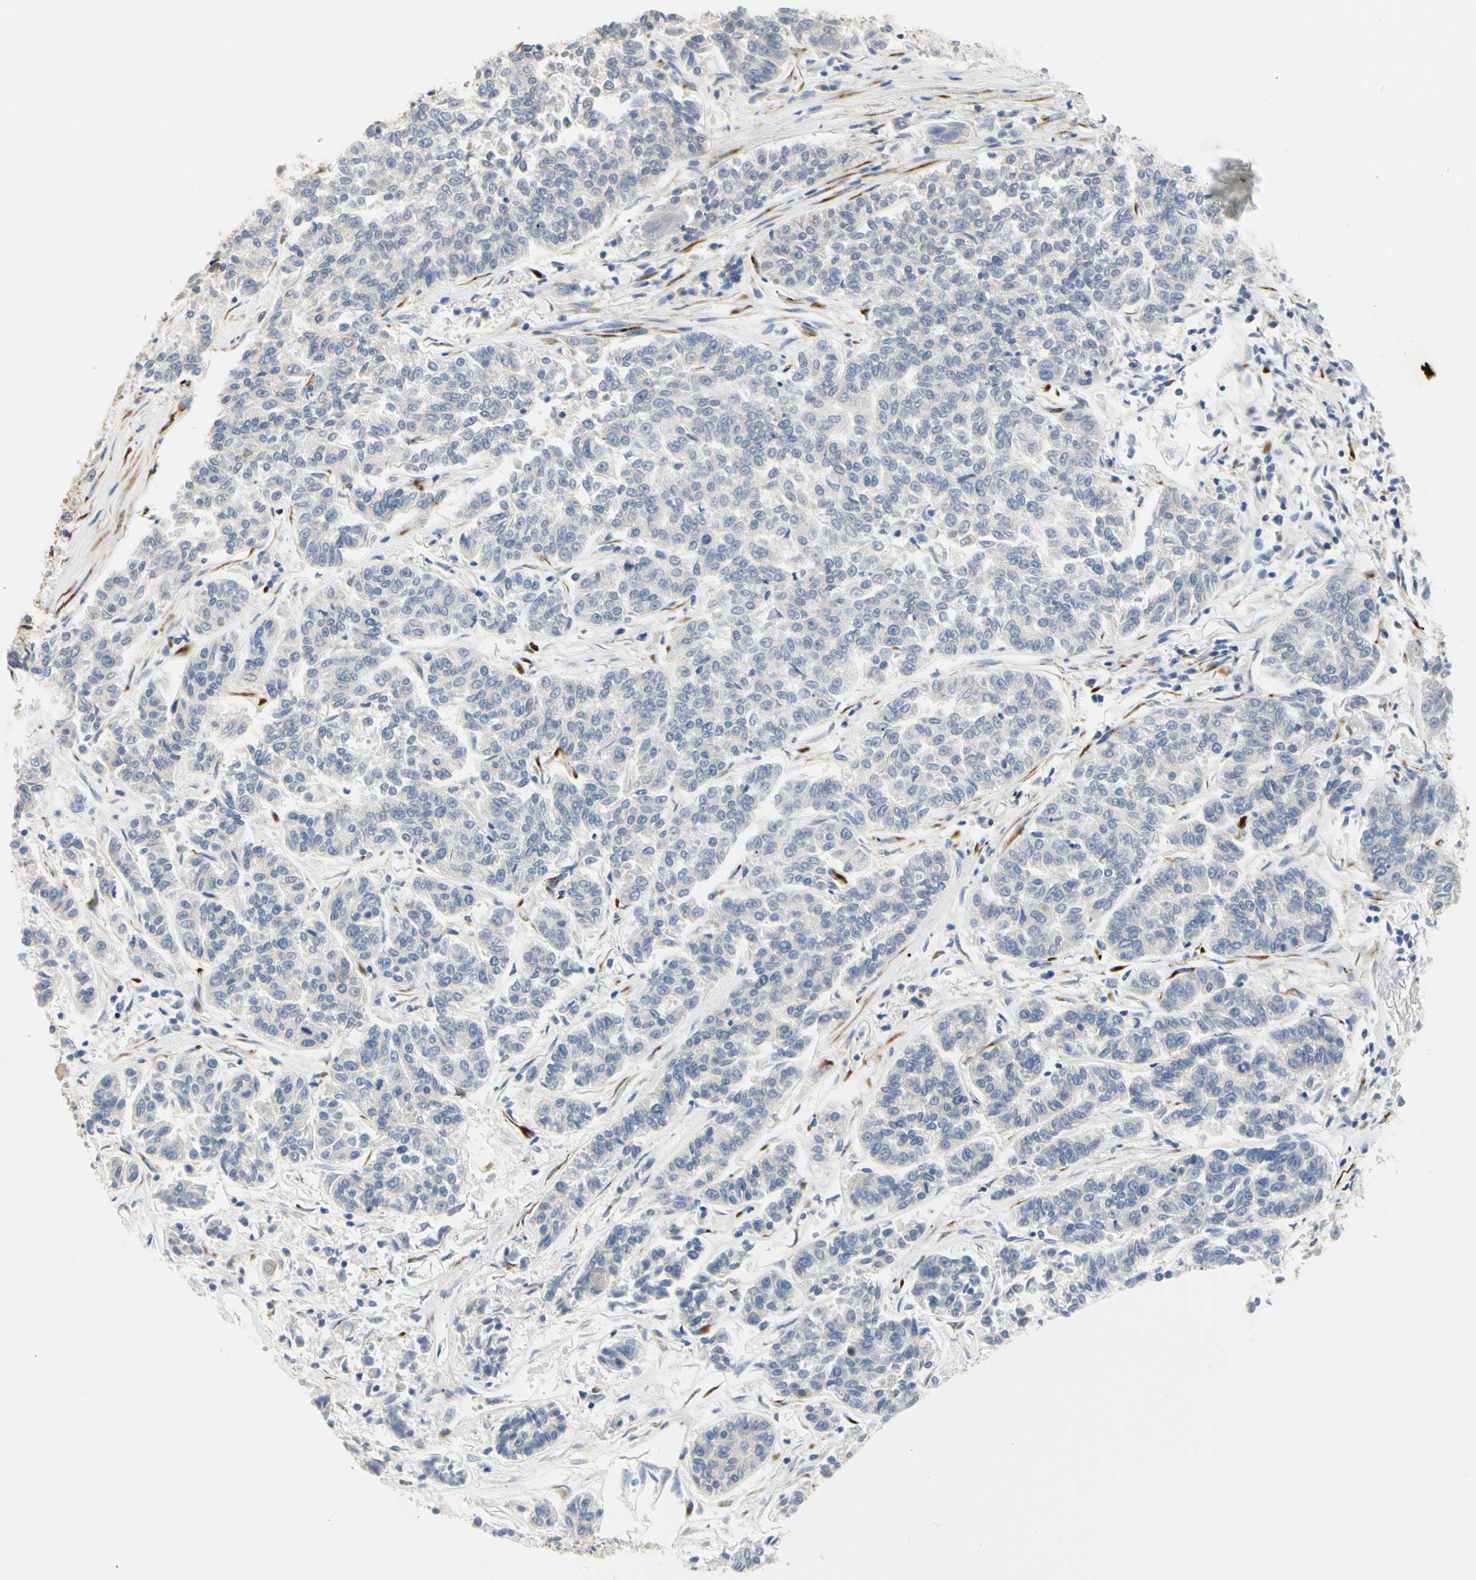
{"staining": {"intensity": "negative", "quantity": "none", "location": "none"}, "tissue": "lung cancer", "cell_type": "Tumor cells", "image_type": "cancer", "snomed": [{"axis": "morphology", "description": "Adenocarcinoma, NOS"}, {"axis": "topography", "description": "Lung"}], "caption": "Tumor cells show no significant protein staining in lung cancer. (DAB (3,3'-diaminobenzidine) IHC visualized using brightfield microscopy, high magnification).", "gene": "ZNF236", "patient": {"sex": "male", "age": 84}}